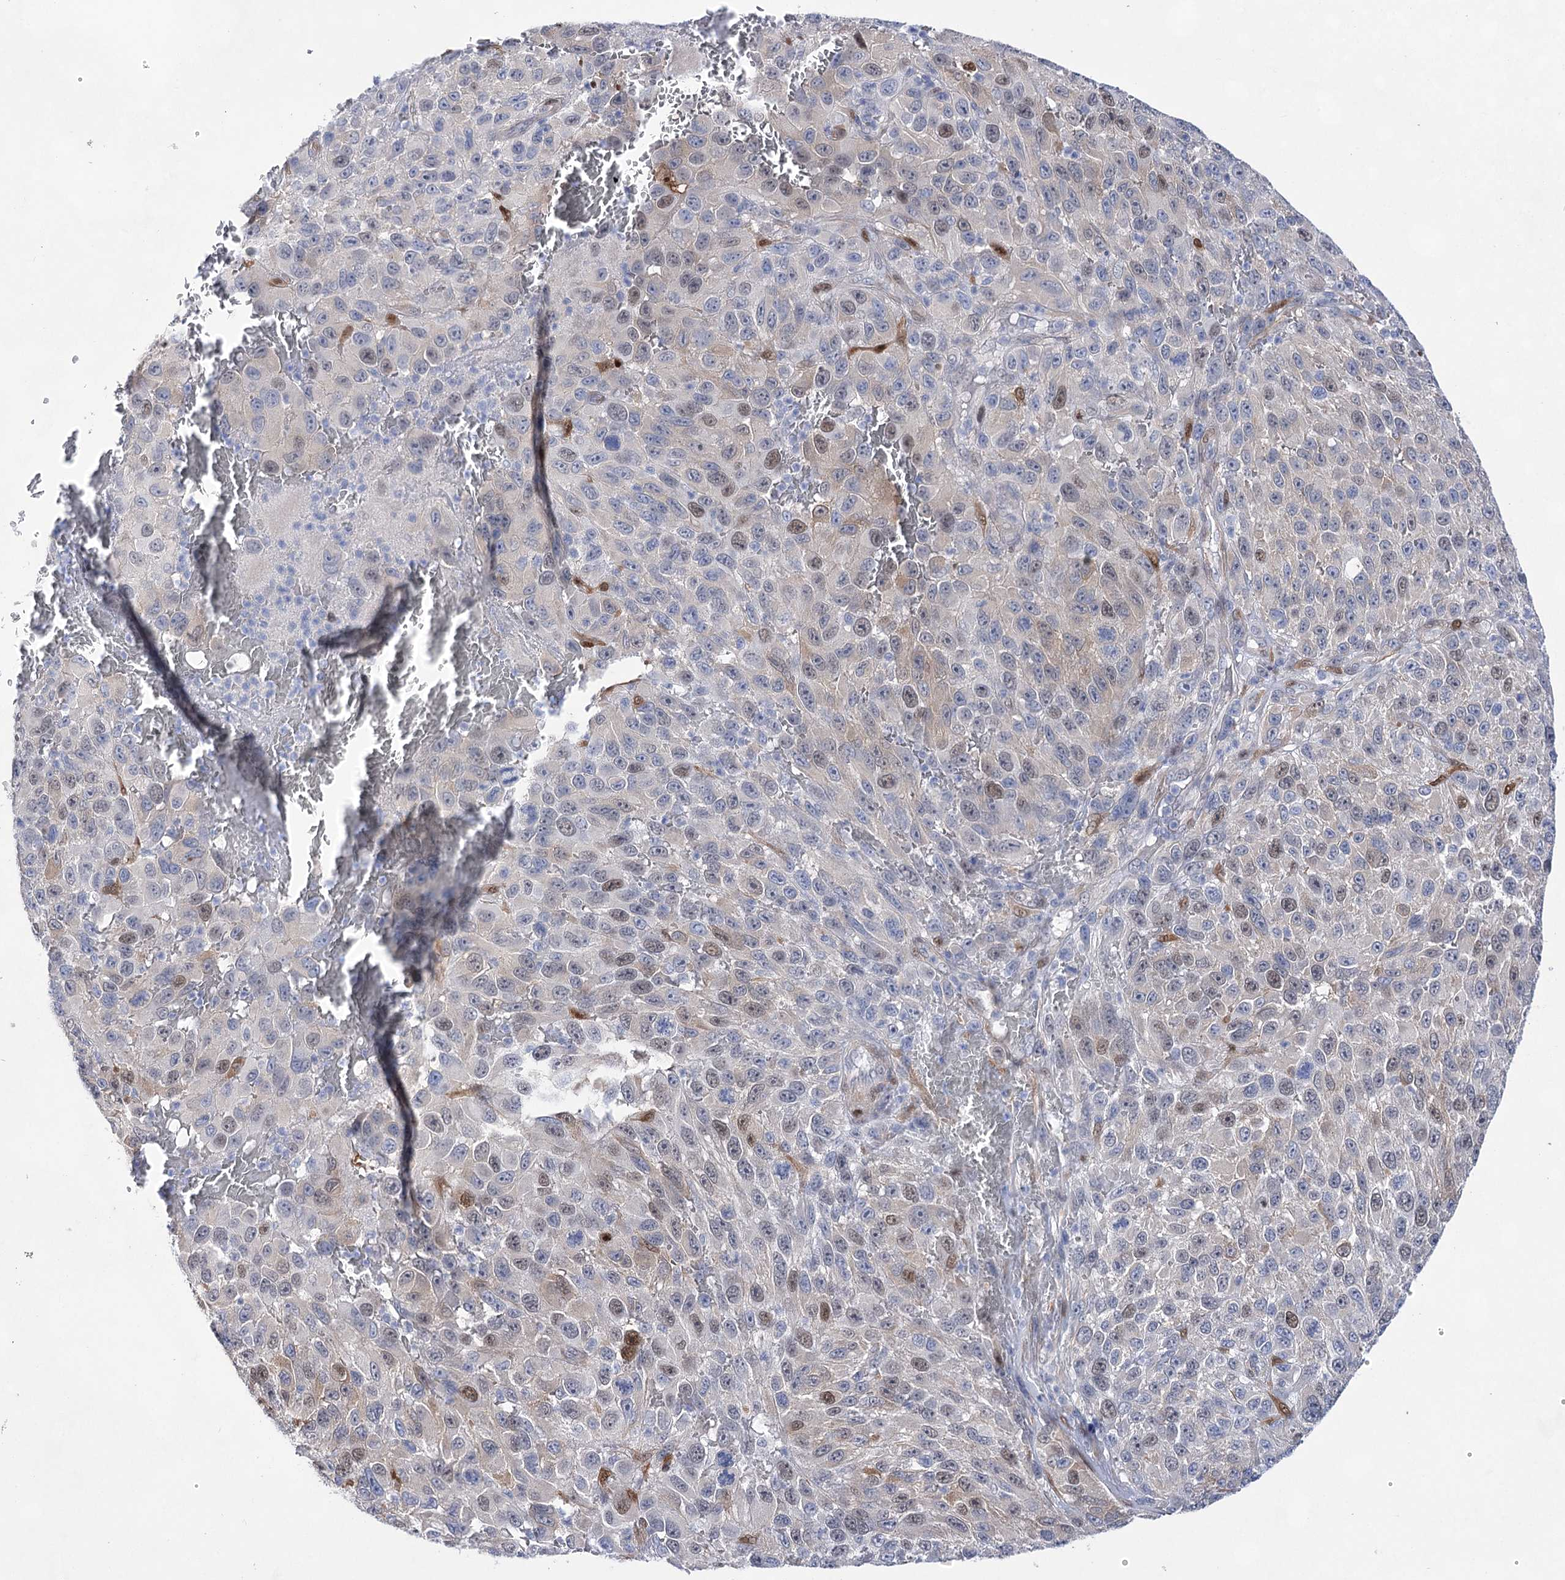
{"staining": {"intensity": "moderate", "quantity": "<25%", "location": "nuclear"}, "tissue": "melanoma", "cell_type": "Tumor cells", "image_type": "cancer", "snomed": [{"axis": "morphology", "description": "Malignant melanoma, NOS"}, {"axis": "topography", "description": "Skin"}], "caption": "Melanoma stained with DAB IHC displays low levels of moderate nuclear positivity in about <25% of tumor cells.", "gene": "UGDH", "patient": {"sex": "female", "age": 96}}